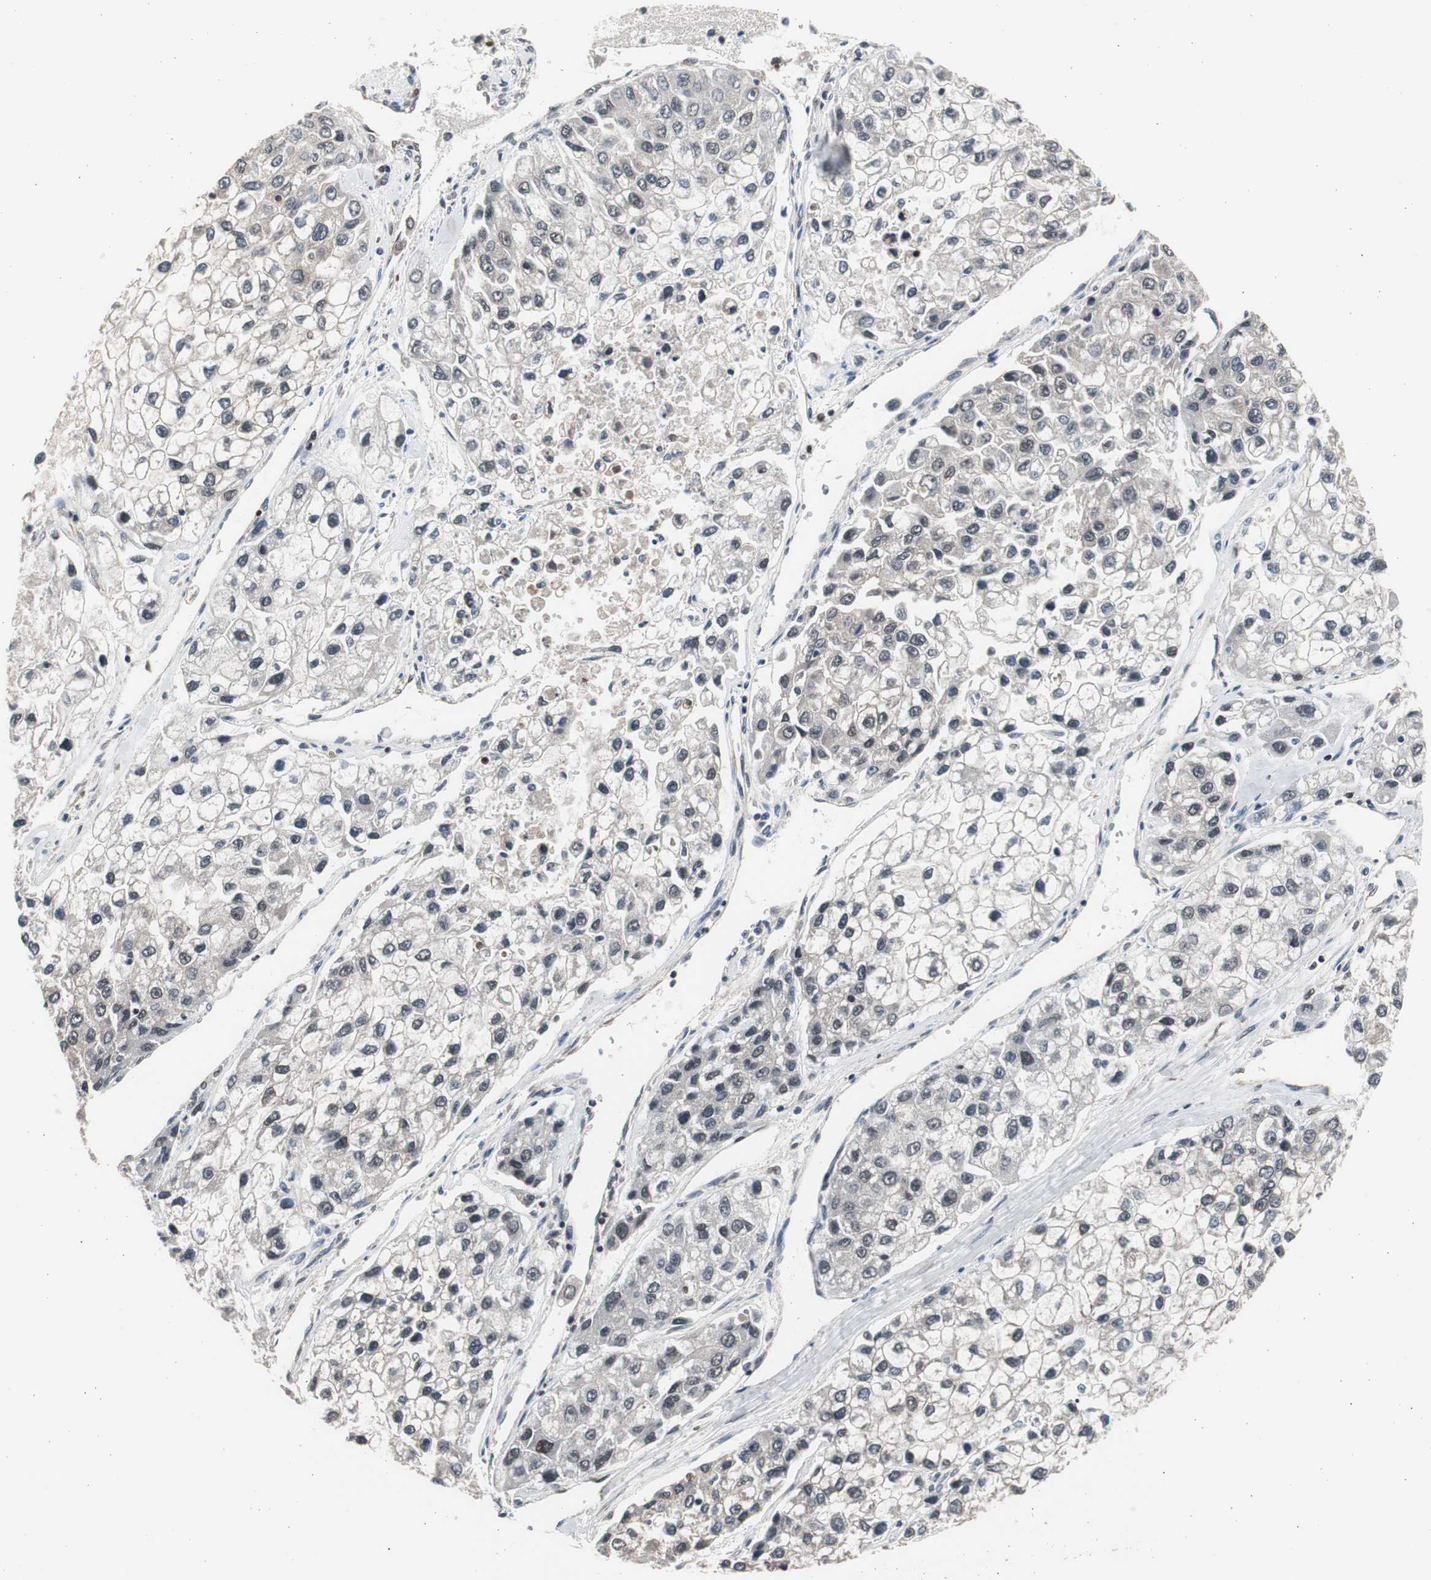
{"staining": {"intensity": "negative", "quantity": "none", "location": "none"}, "tissue": "liver cancer", "cell_type": "Tumor cells", "image_type": "cancer", "snomed": [{"axis": "morphology", "description": "Carcinoma, Hepatocellular, NOS"}, {"axis": "topography", "description": "Liver"}], "caption": "Liver cancer (hepatocellular carcinoma) was stained to show a protein in brown. There is no significant positivity in tumor cells.", "gene": "RPA1", "patient": {"sex": "female", "age": 66}}